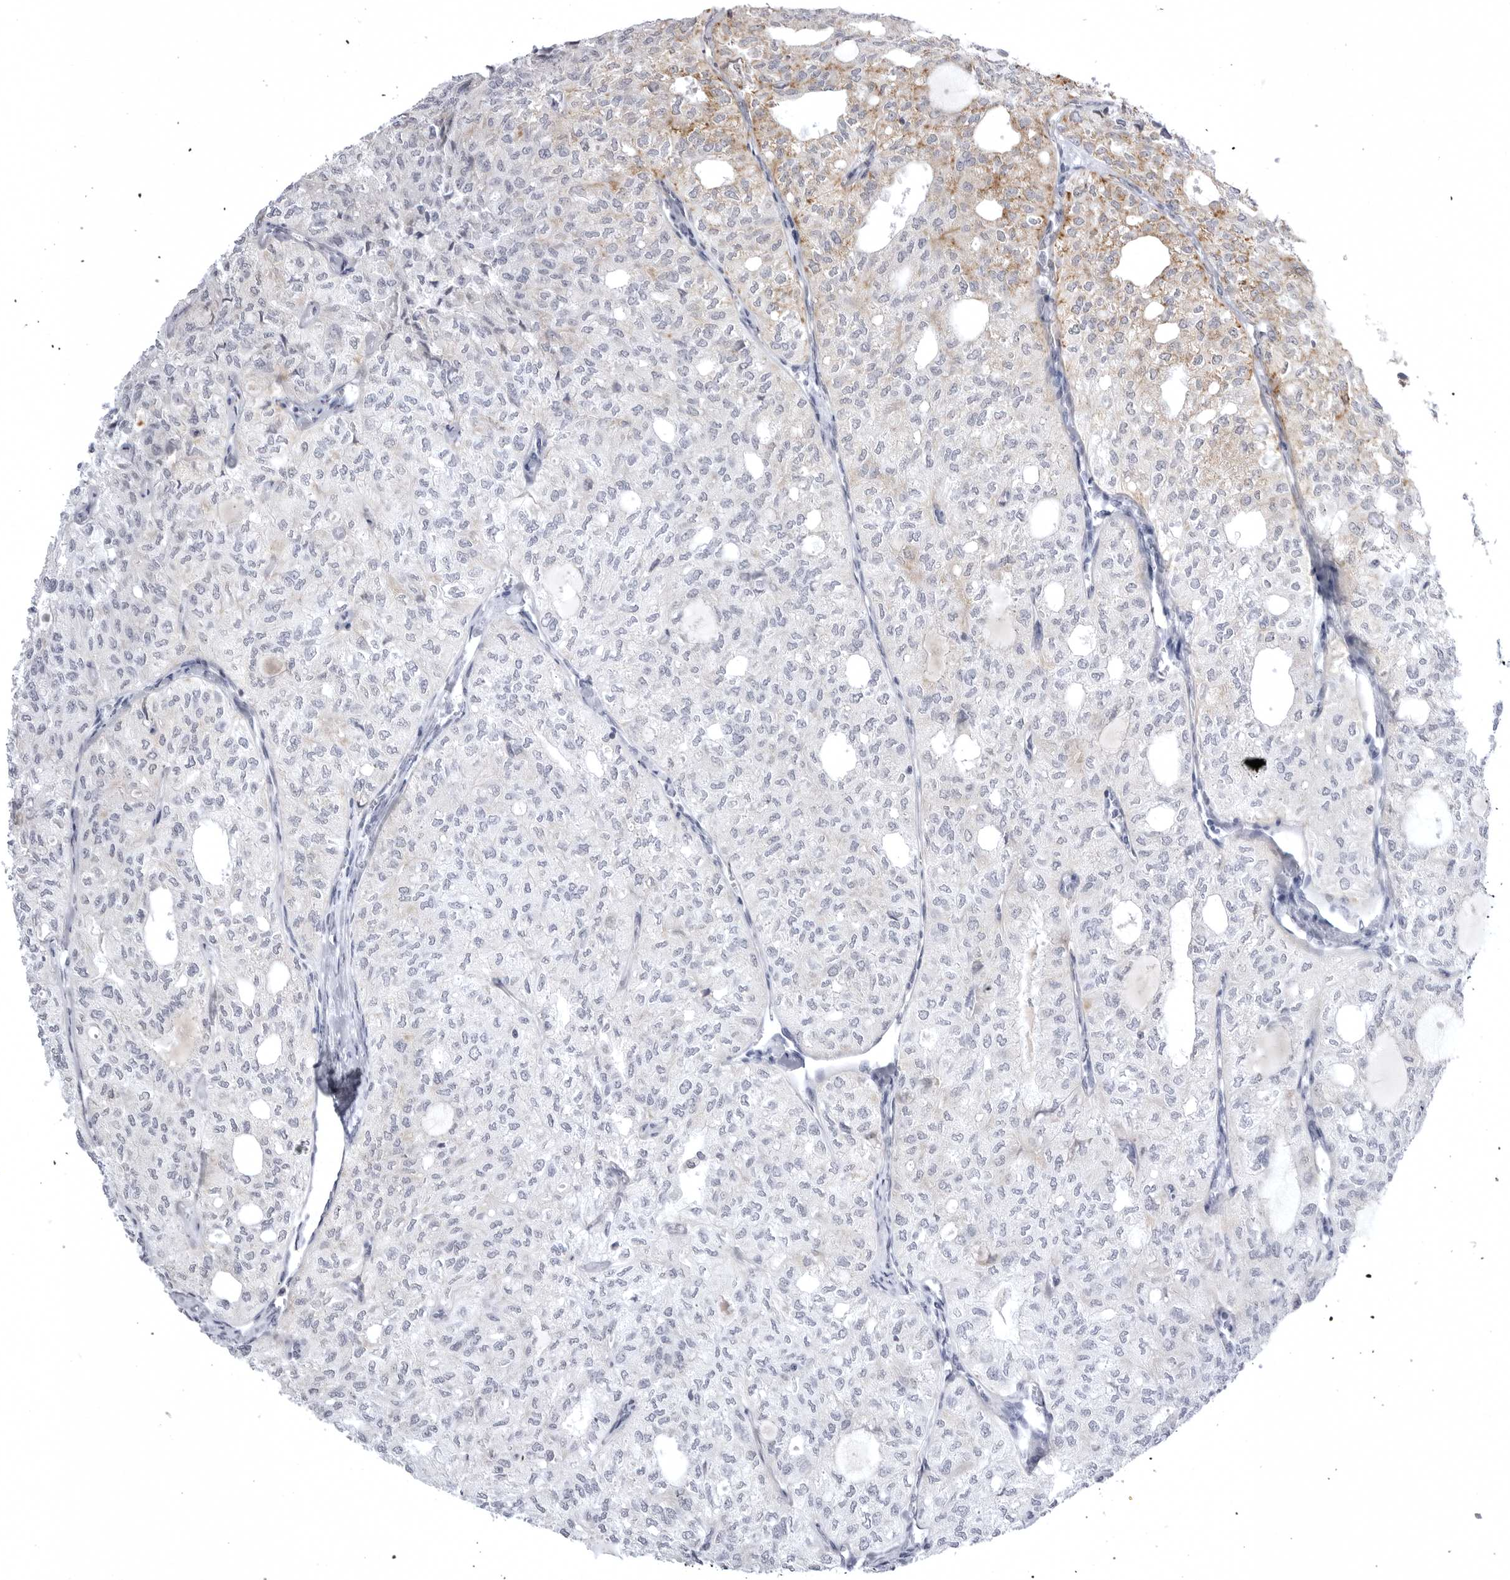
{"staining": {"intensity": "moderate", "quantity": "<25%", "location": "cytoplasmic/membranous"}, "tissue": "thyroid cancer", "cell_type": "Tumor cells", "image_type": "cancer", "snomed": [{"axis": "morphology", "description": "Follicular adenoma carcinoma, NOS"}, {"axis": "topography", "description": "Thyroid gland"}], "caption": "Follicular adenoma carcinoma (thyroid) was stained to show a protein in brown. There is low levels of moderate cytoplasmic/membranous positivity in approximately <25% of tumor cells.", "gene": "TUFM", "patient": {"sex": "male", "age": 75}}